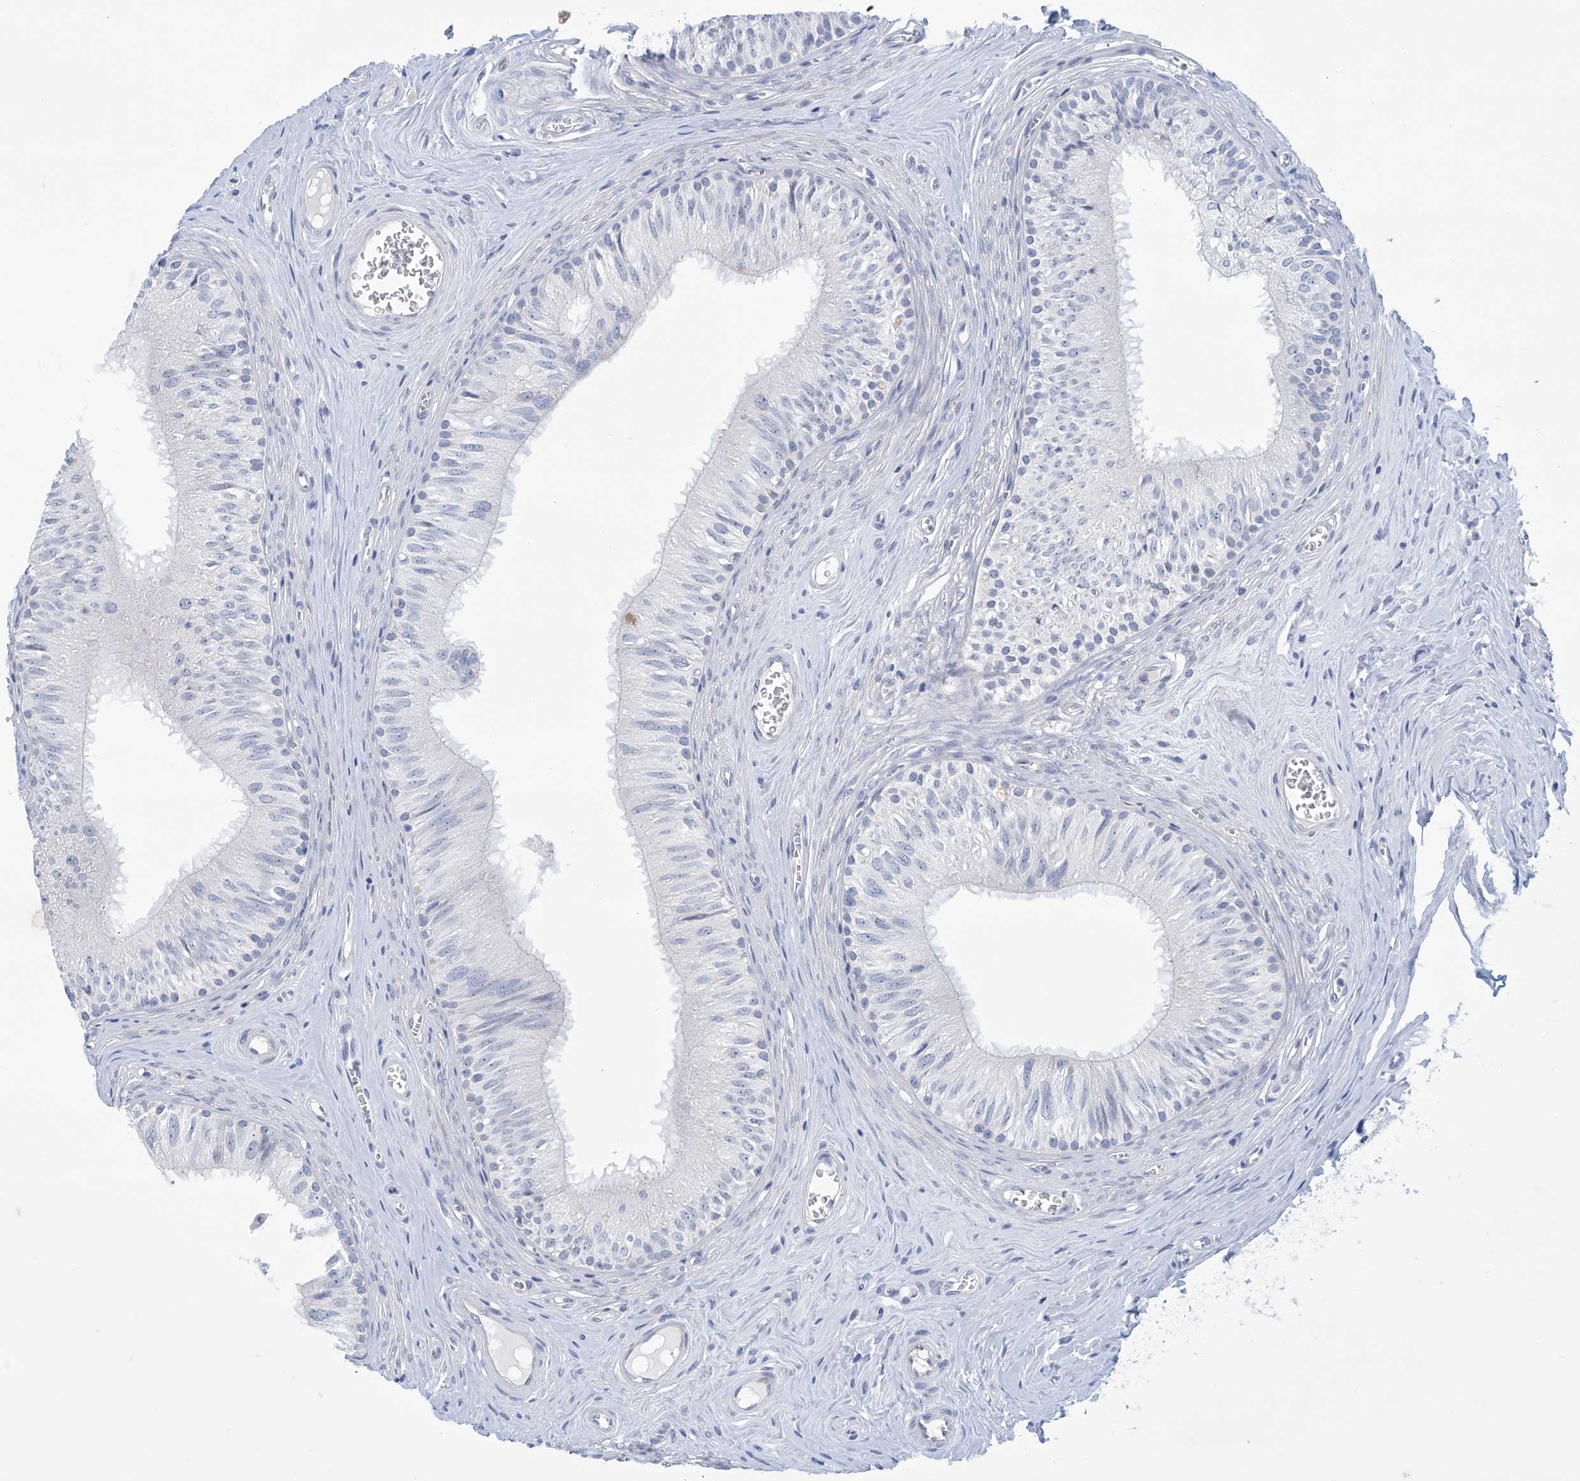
{"staining": {"intensity": "negative", "quantity": "none", "location": "none"}, "tissue": "epididymis", "cell_type": "Glandular cells", "image_type": "normal", "snomed": [{"axis": "morphology", "description": "Normal tissue, NOS"}, {"axis": "topography", "description": "Epididymis"}], "caption": "DAB immunohistochemical staining of unremarkable epididymis exhibits no significant expression in glandular cells. (Immunohistochemistry (ihc), brightfield microscopy, high magnification).", "gene": "SLC35A5", "patient": {"sex": "male", "age": 46}}